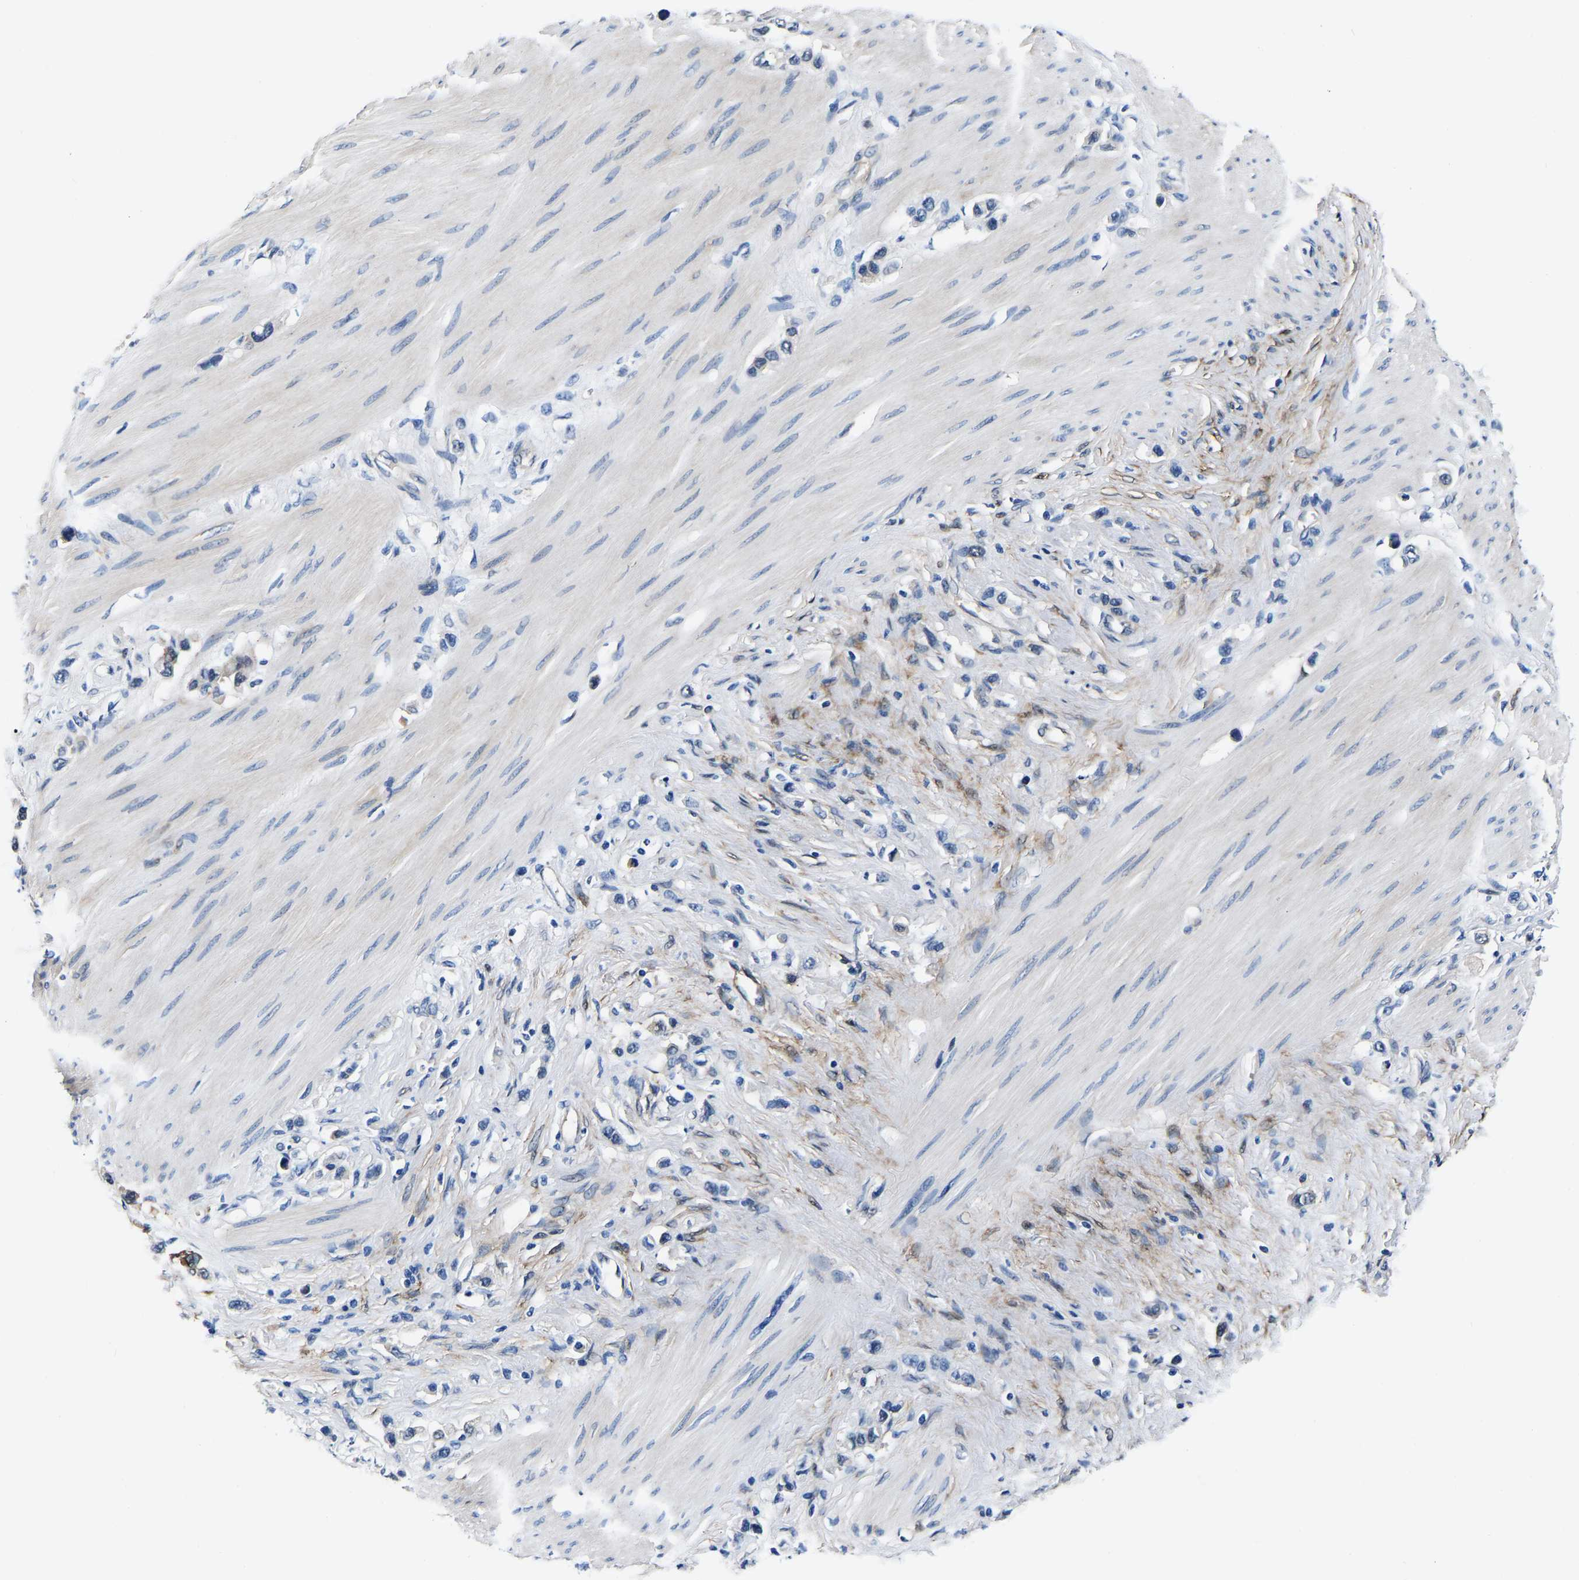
{"staining": {"intensity": "negative", "quantity": "none", "location": "none"}, "tissue": "stomach cancer", "cell_type": "Tumor cells", "image_type": "cancer", "snomed": [{"axis": "morphology", "description": "Adenocarcinoma, NOS"}, {"axis": "topography", "description": "Stomach"}], "caption": "There is no significant staining in tumor cells of adenocarcinoma (stomach).", "gene": "S100A13", "patient": {"sex": "female", "age": 65}}